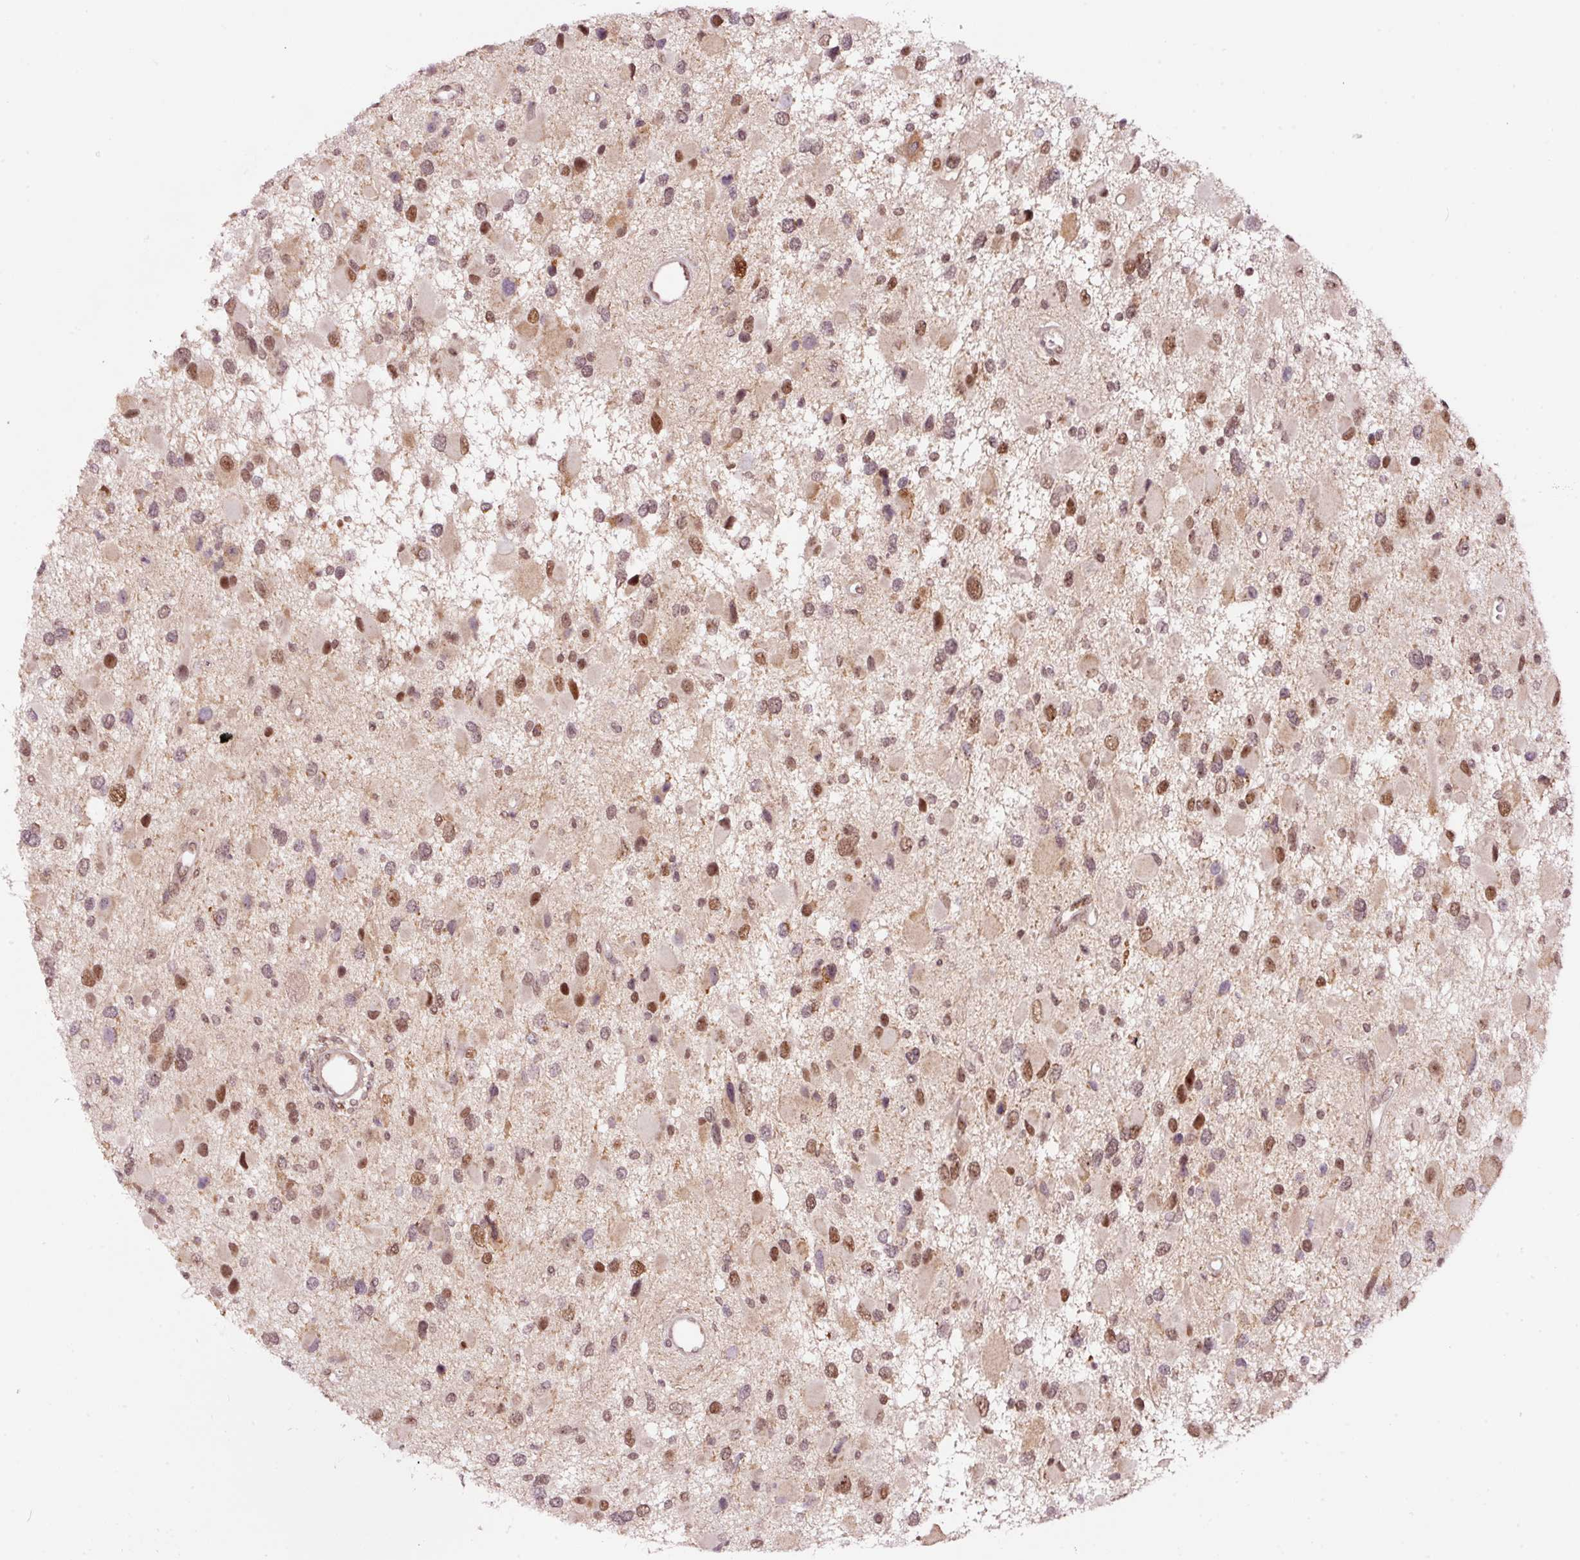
{"staining": {"intensity": "moderate", "quantity": ">75%", "location": "nuclear"}, "tissue": "glioma", "cell_type": "Tumor cells", "image_type": "cancer", "snomed": [{"axis": "morphology", "description": "Glioma, malignant, High grade"}, {"axis": "topography", "description": "Brain"}], "caption": "There is medium levels of moderate nuclear positivity in tumor cells of malignant glioma (high-grade), as demonstrated by immunohistochemical staining (brown color).", "gene": "RFC4", "patient": {"sex": "male", "age": 53}}